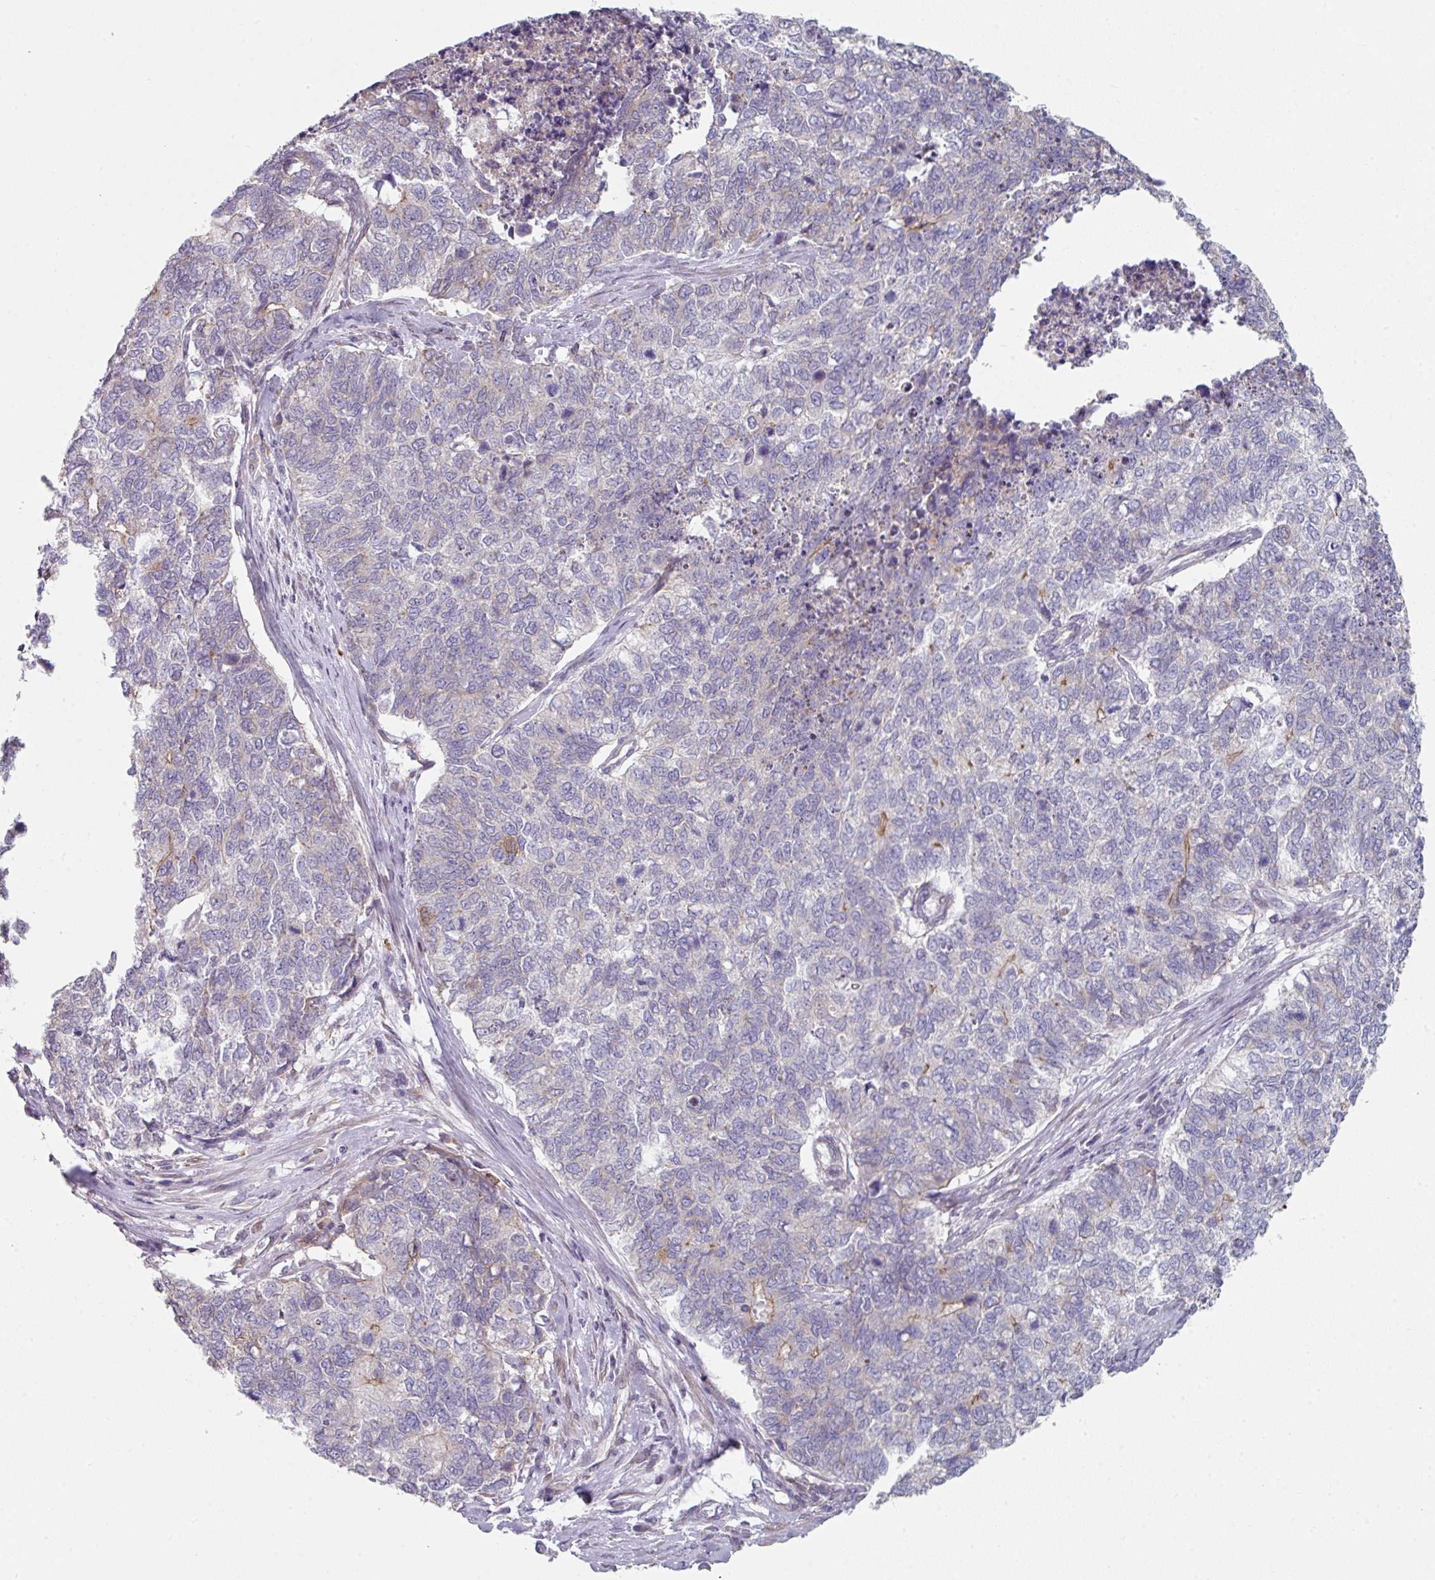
{"staining": {"intensity": "negative", "quantity": "none", "location": "none"}, "tissue": "cervical cancer", "cell_type": "Tumor cells", "image_type": "cancer", "snomed": [{"axis": "morphology", "description": "Squamous cell carcinoma, NOS"}, {"axis": "topography", "description": "Cervix"}], "caption": "Immunohistochemistry (IHC) of cervical cancer (squamous cell carcinoma) displays no staining in tumor cells.", "gene": "WSB2", "patient": {"sex": "female", "age": 63}}